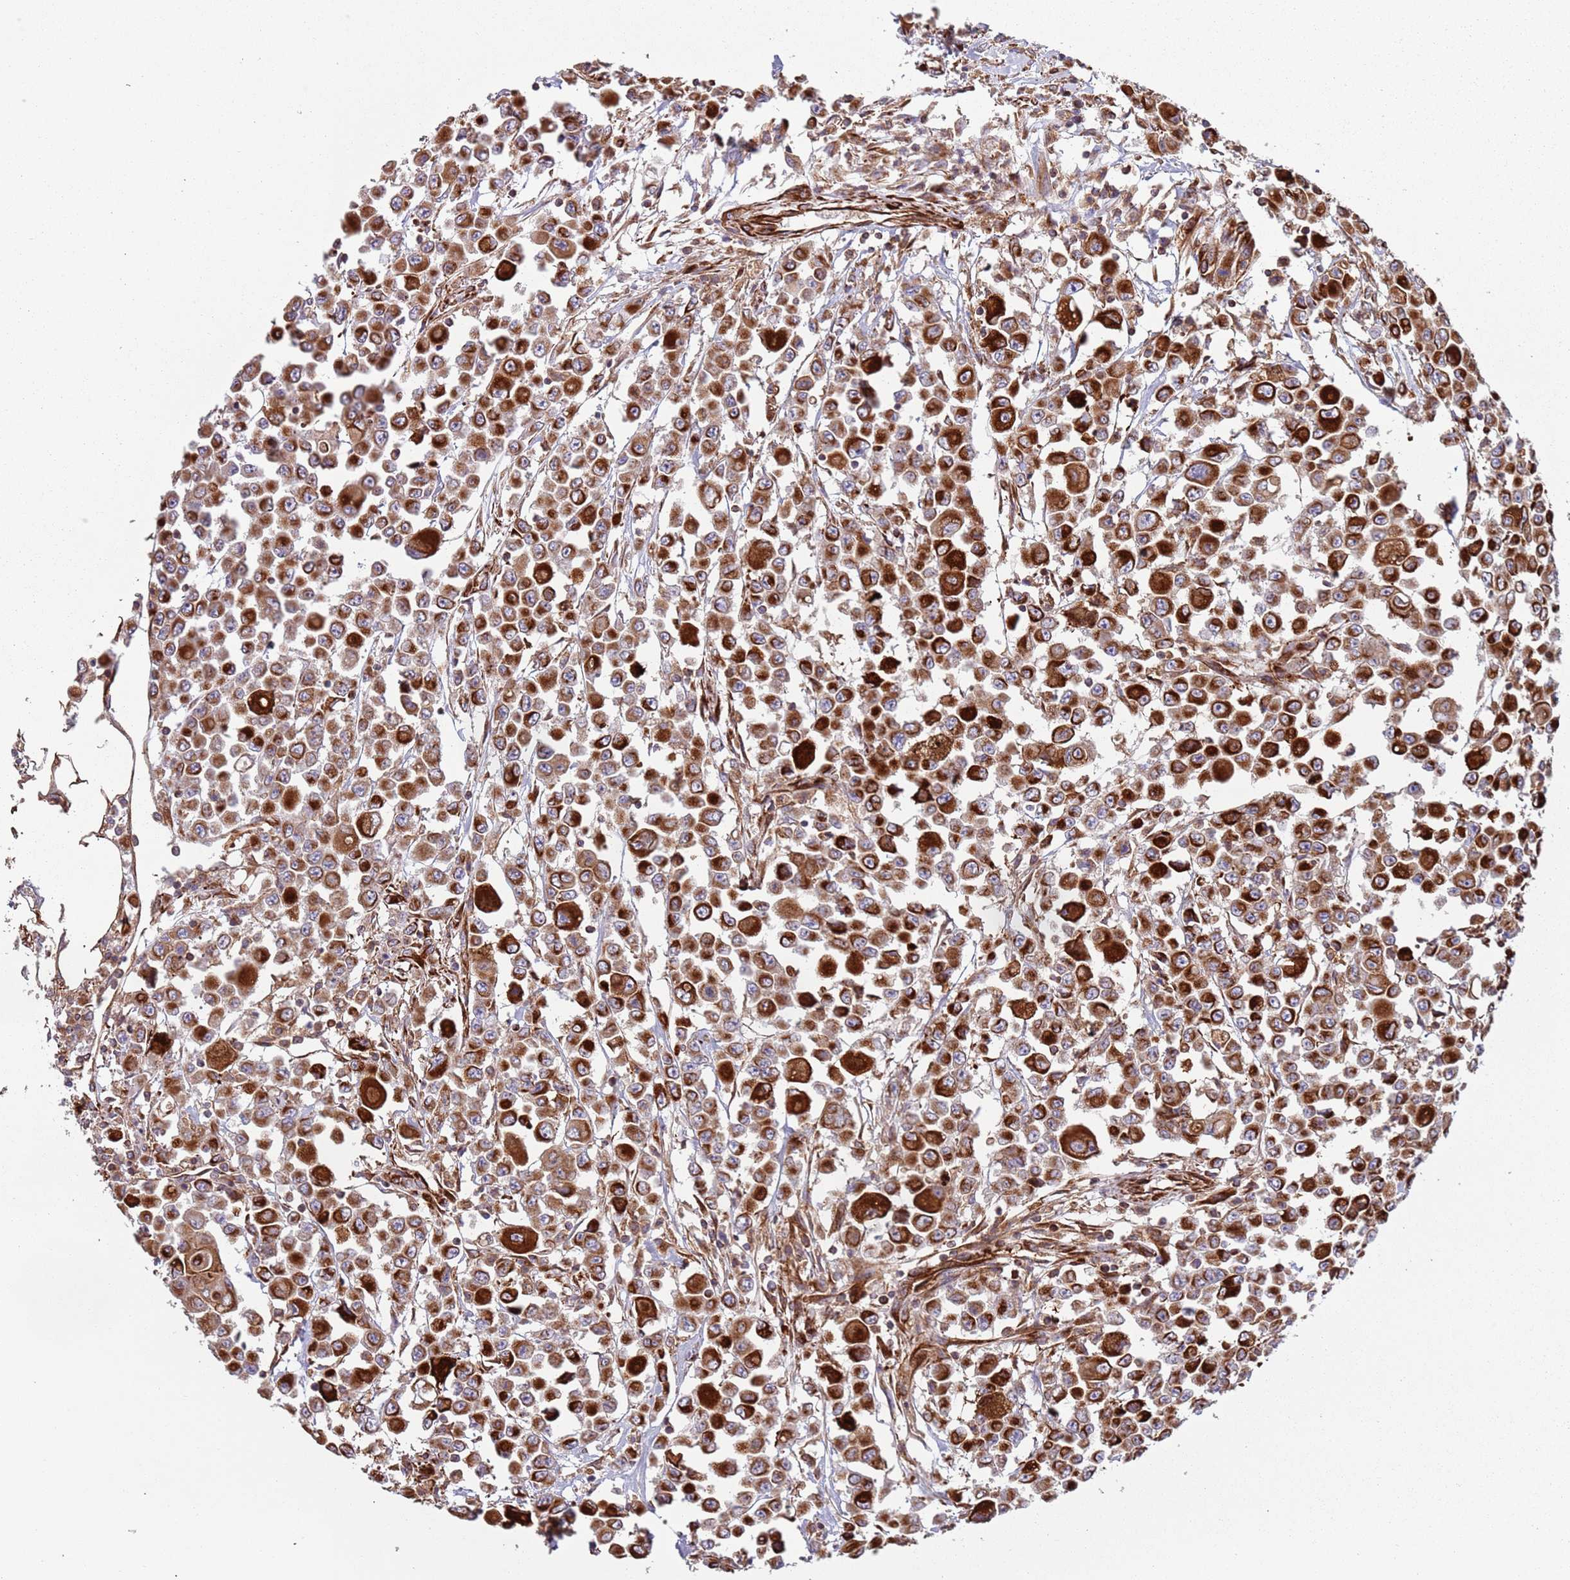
{"staining": {"intensity": "strong", "quantity": ">75%", "location": "cytoplasmic/membranous"}, "tissue": "colorectal cancer", "cell_type": "Tumor cells", "image_type": "cancer", "snomed": [{"axis": "morphology", "description": "Adenocarcinoma, NOS"}, {"axis": "topography", "description": "Colon"}], "caption": "The histopathology image displays staining of colorectal cancer (adenocarcinoma), revealing strong cytoplasmic/membranous protein positivity (brown color) within tumor cells.", "gene": "SNAPIN", "patient": {"sex": "male", "age": 51}}